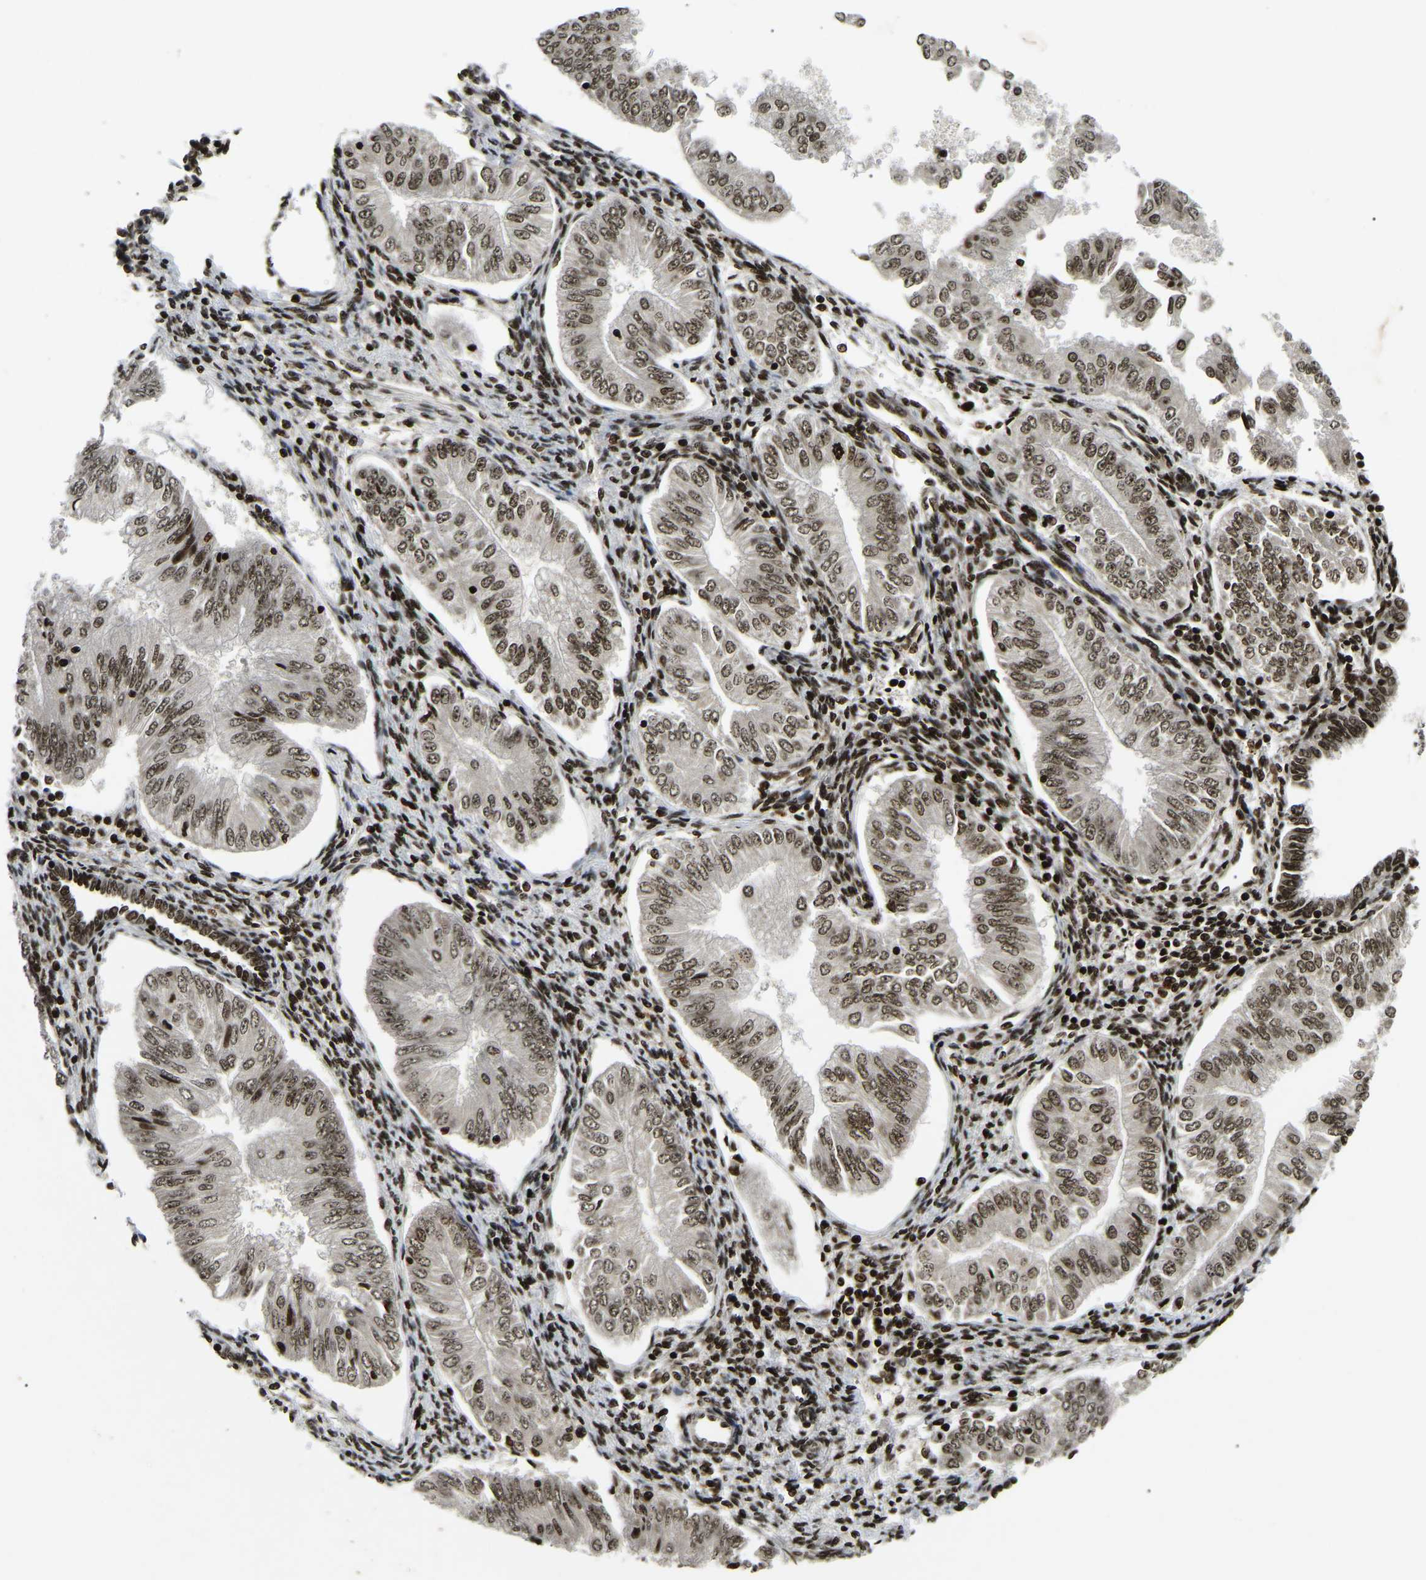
{"staining": {"intensity": "moderate", "quantity": ">75%", "location": "nuclear"}, "tissue": "endometrial cancer", "cell_type": "Tumor cells", "image_type": "cancer", "snomed": [{"axis": "morphology", "description": "Adenocarcinoma, NOS"}, {"axis": "topography", "description": "Endometrium"}], "caption": "This is an image of immunohistochemistry staining of adenocarcinoma (endometrial), which shows moderate staining in the nuclear of tumor cells.", "gene": "LRRC61", "patient": {"sex": "female", "age": 53}}